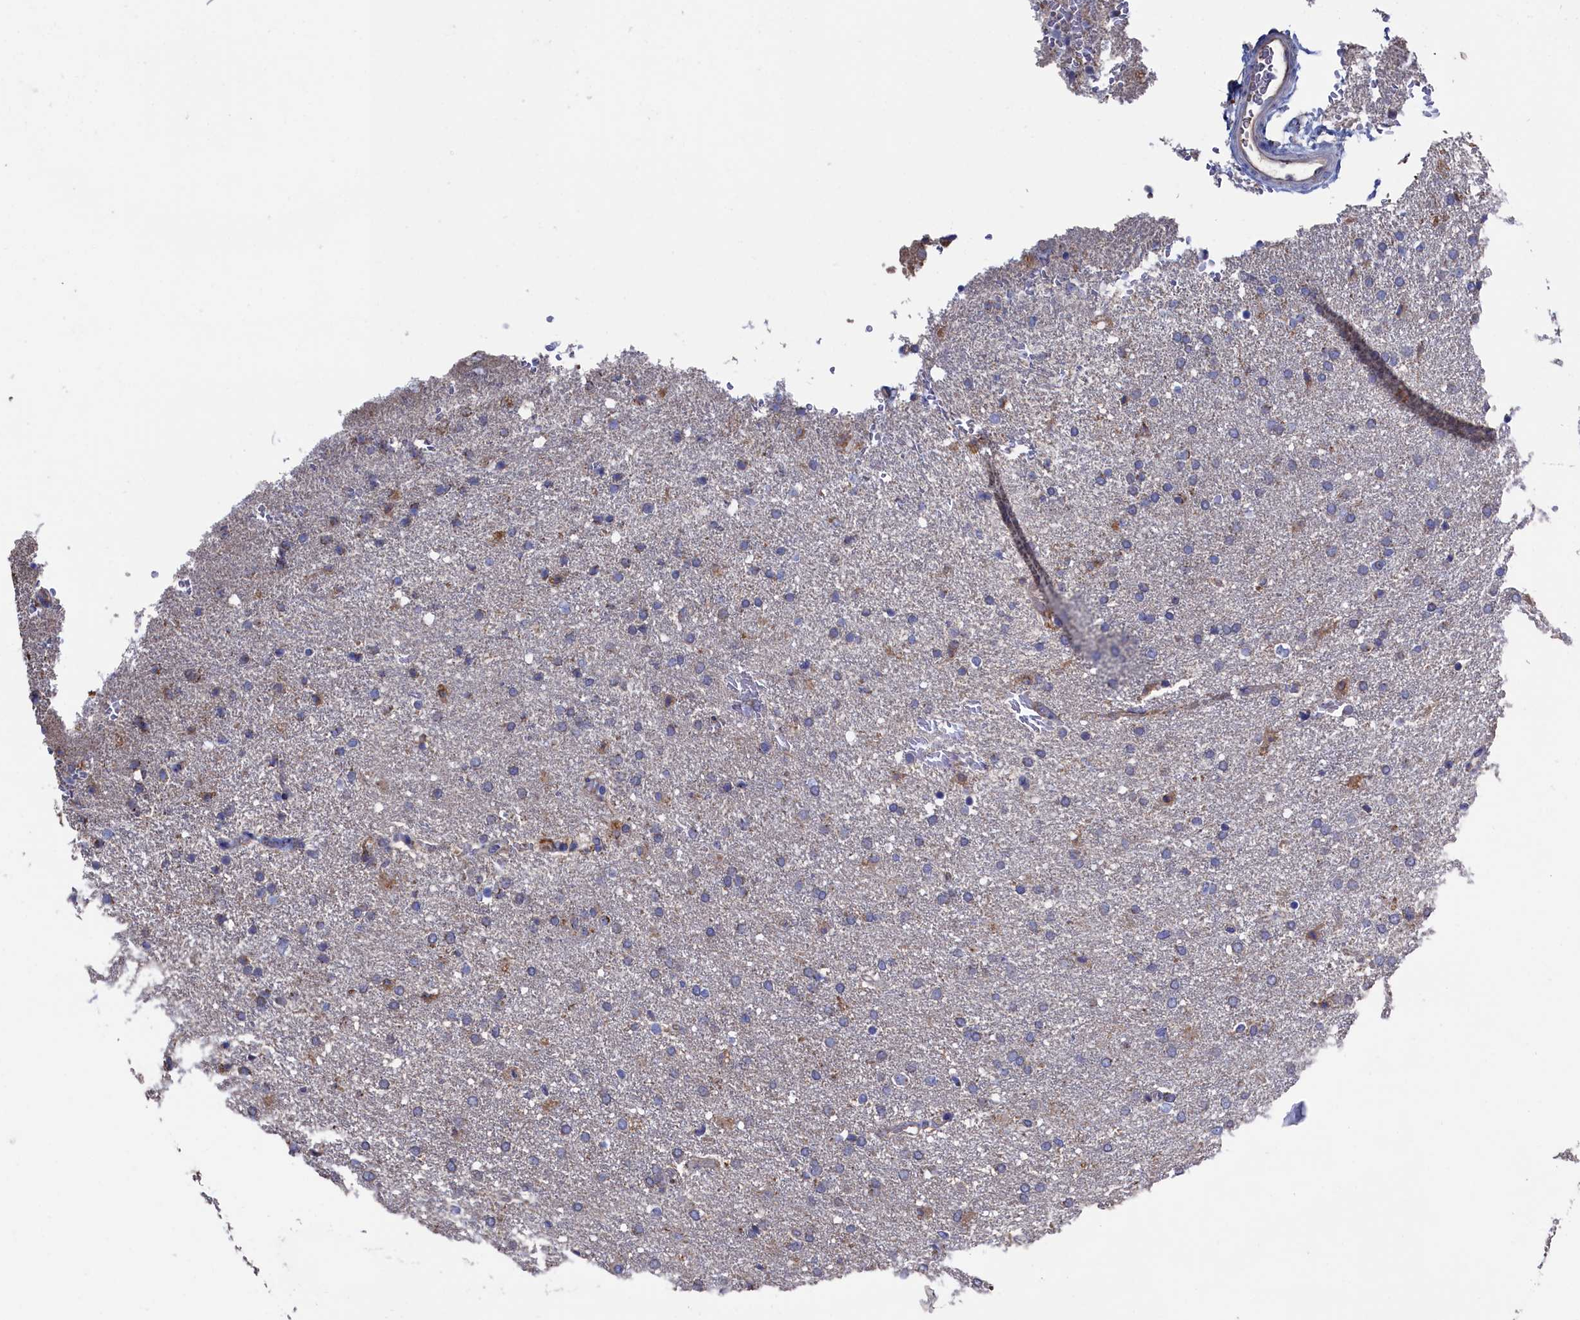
{"staining": {"intensity": "negative", "quantity": "none", "location": "none"}, "tissue": "glioma", "cell_type": "Tumor cells", "image_type": "cancer", "snomed": [{"axis": "morphology", "description": "Glioma, malignant, High grade"}, {"axis": "topography", "description": "Brain"}], "caption": "Tumor cells are negative for protein expression in human glioma.", "gene": "TK2", "patient": {"sex": "male", "age": 72}}